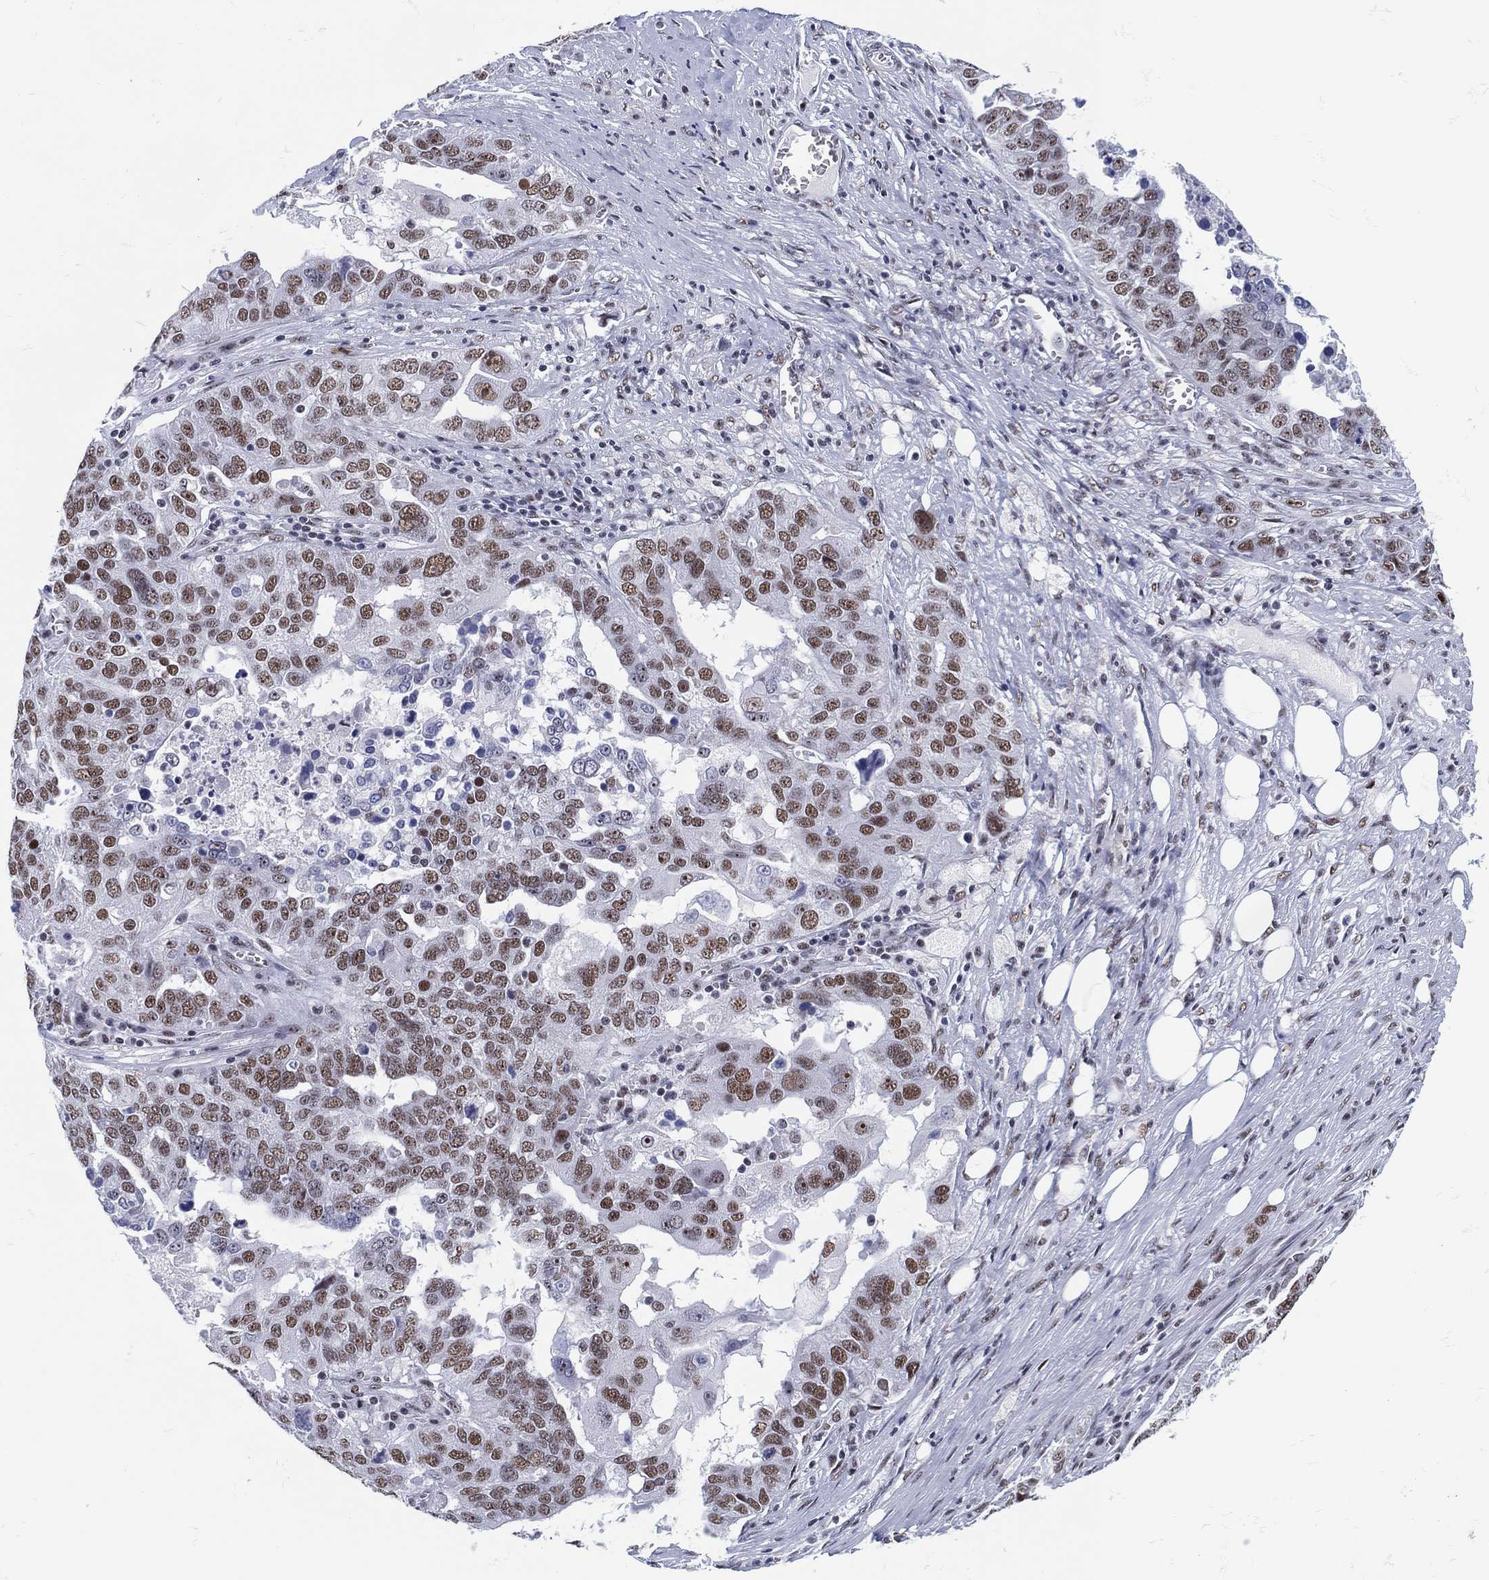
{"staining": {"intensity": "moderate", "quantity": ">75%", "location": "nuclear"}, "tissue": "ovarian cancer", "cell_type": "Tumor cells", "image_type": "cancer", "snomed": [{"axis": "morphology", "description": "Carcinoma, endometroid"}, {"axis": "topography", "description": "Soft tissue"}, {"axis": "topography", "description": "Ovary"}], "caption": "A brown stain labels moderate nuclear staining of a protein in ovarian cancer (endometroid carcinoma) tumor cells.", "gene": "MAPK8IP1", "patient": {"sex": "female", "age": 52}}